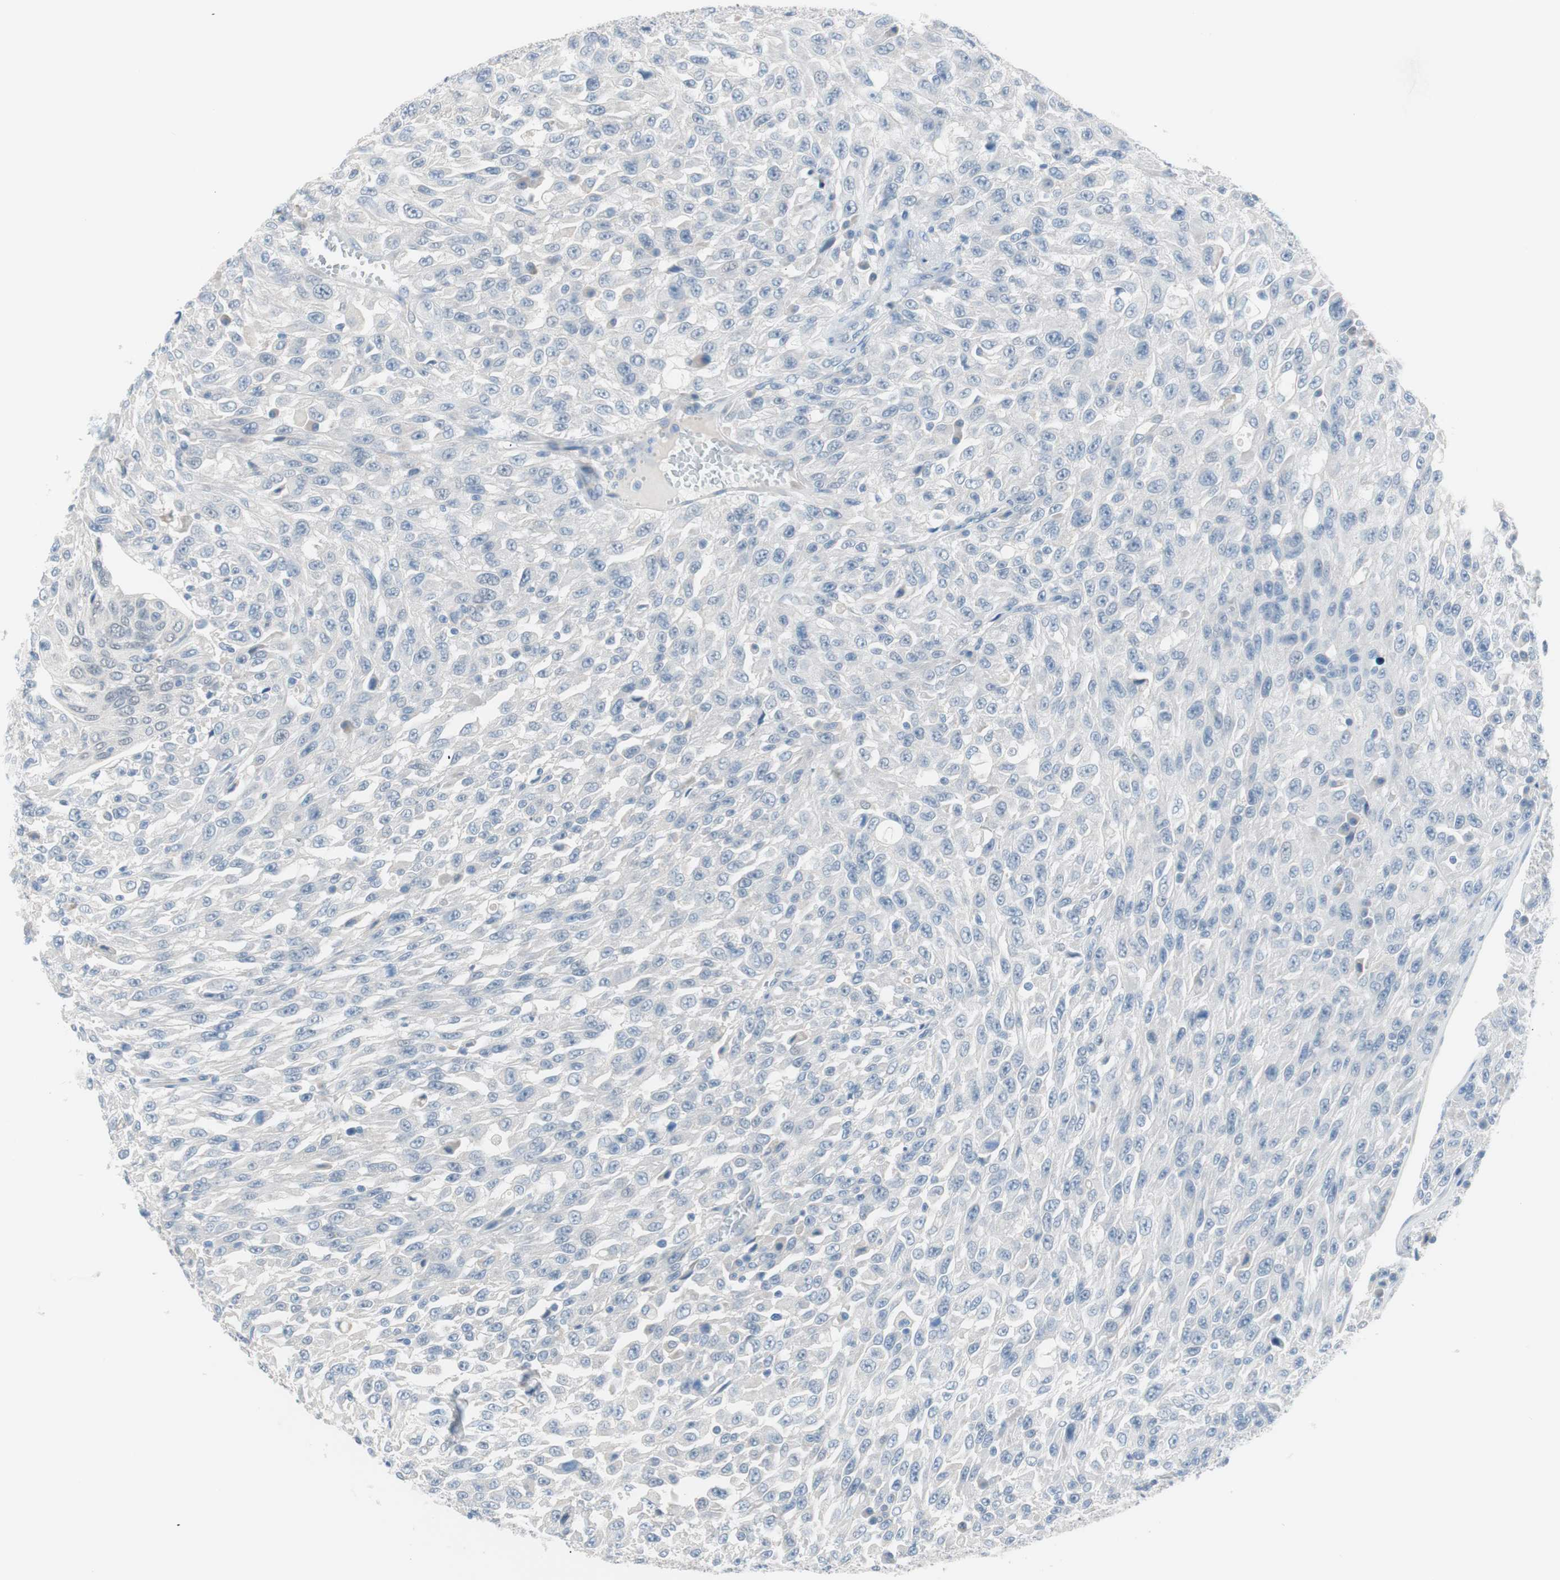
{"staining": {"intensity": "negative", "quantity": "none", "location": "none"}, "tissue": "urothelial cancer", "cell_type": "Tumor cells", "image_type": "cancer", "snomed": [{"axis": "morphology", "description": "Urothelial carcinoma, High grade"}, {"axis": "topography", "description": "Urinary bladder"}], "caption": "DAB immunohistochemical staining of urothelial cancer displays no significant positivity in tumor cells. (Brightfield microscopy of DAB (3,3'-diaminobenzidine) immunohistochemistry (IHC) at high magnification).", "gene": "VIL1", "patient": {"sex": "male", "age": 66}}